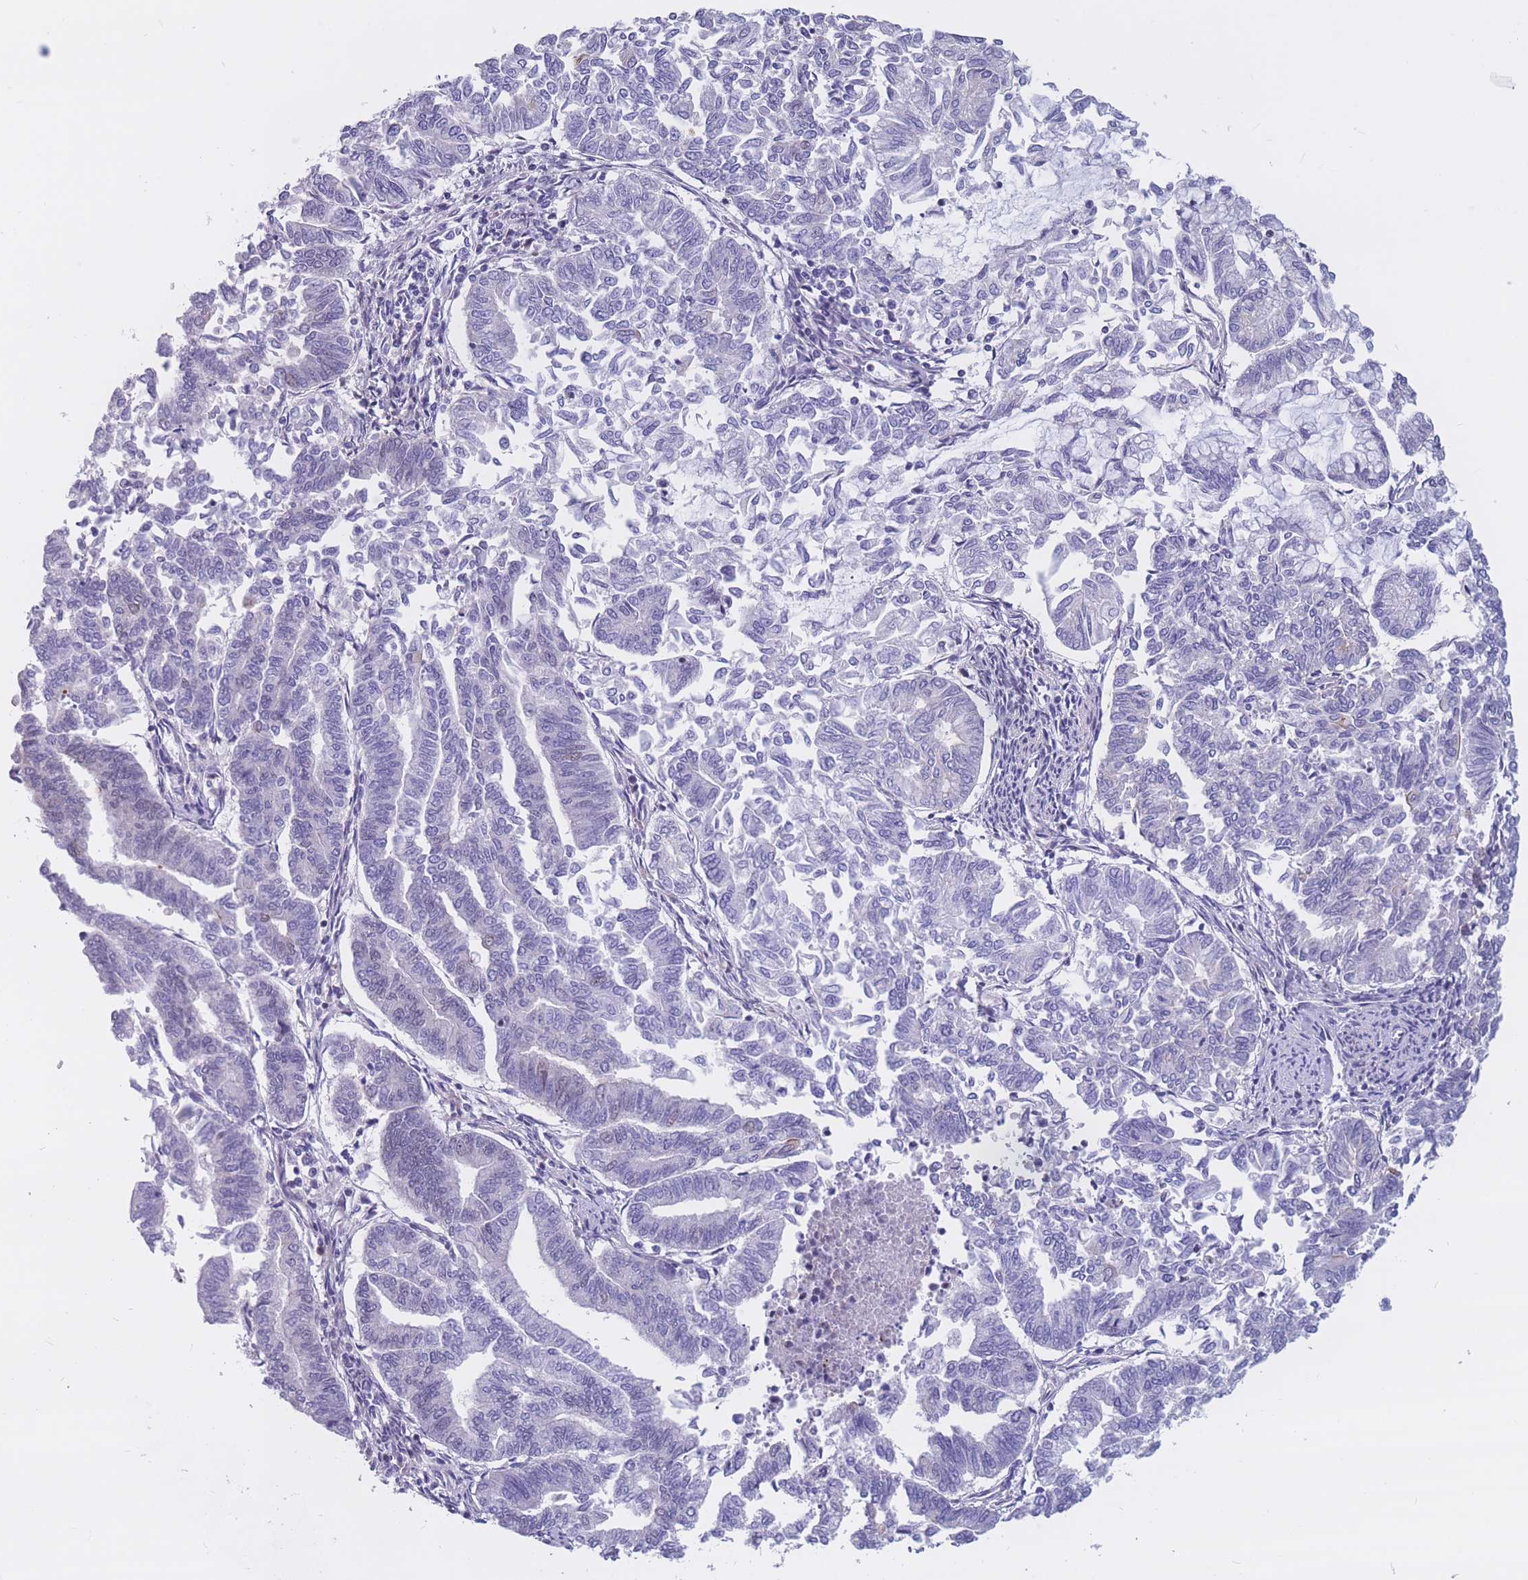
{"staining": {"intensity": "negative", "quantity": "none", "location": "none"}, "tissue": "endometrial cancer", "cell_type": "Tumor cells", "image_type": "cancer", "snomed": [{"axis": "morphology", "description": "Adenocarcinoma, NOS"}, {"axis": "topography", "description": "Endometrium"}], "caption": "Immunohistochemistry of human adenocarcinoma (endometrial) demonstrates no staining in tumor cells. (Brightfield microscopy of DAB IHC at high magnification).", "gene": "BCL9L", "patient": {"sex": "female", "age": 79}}